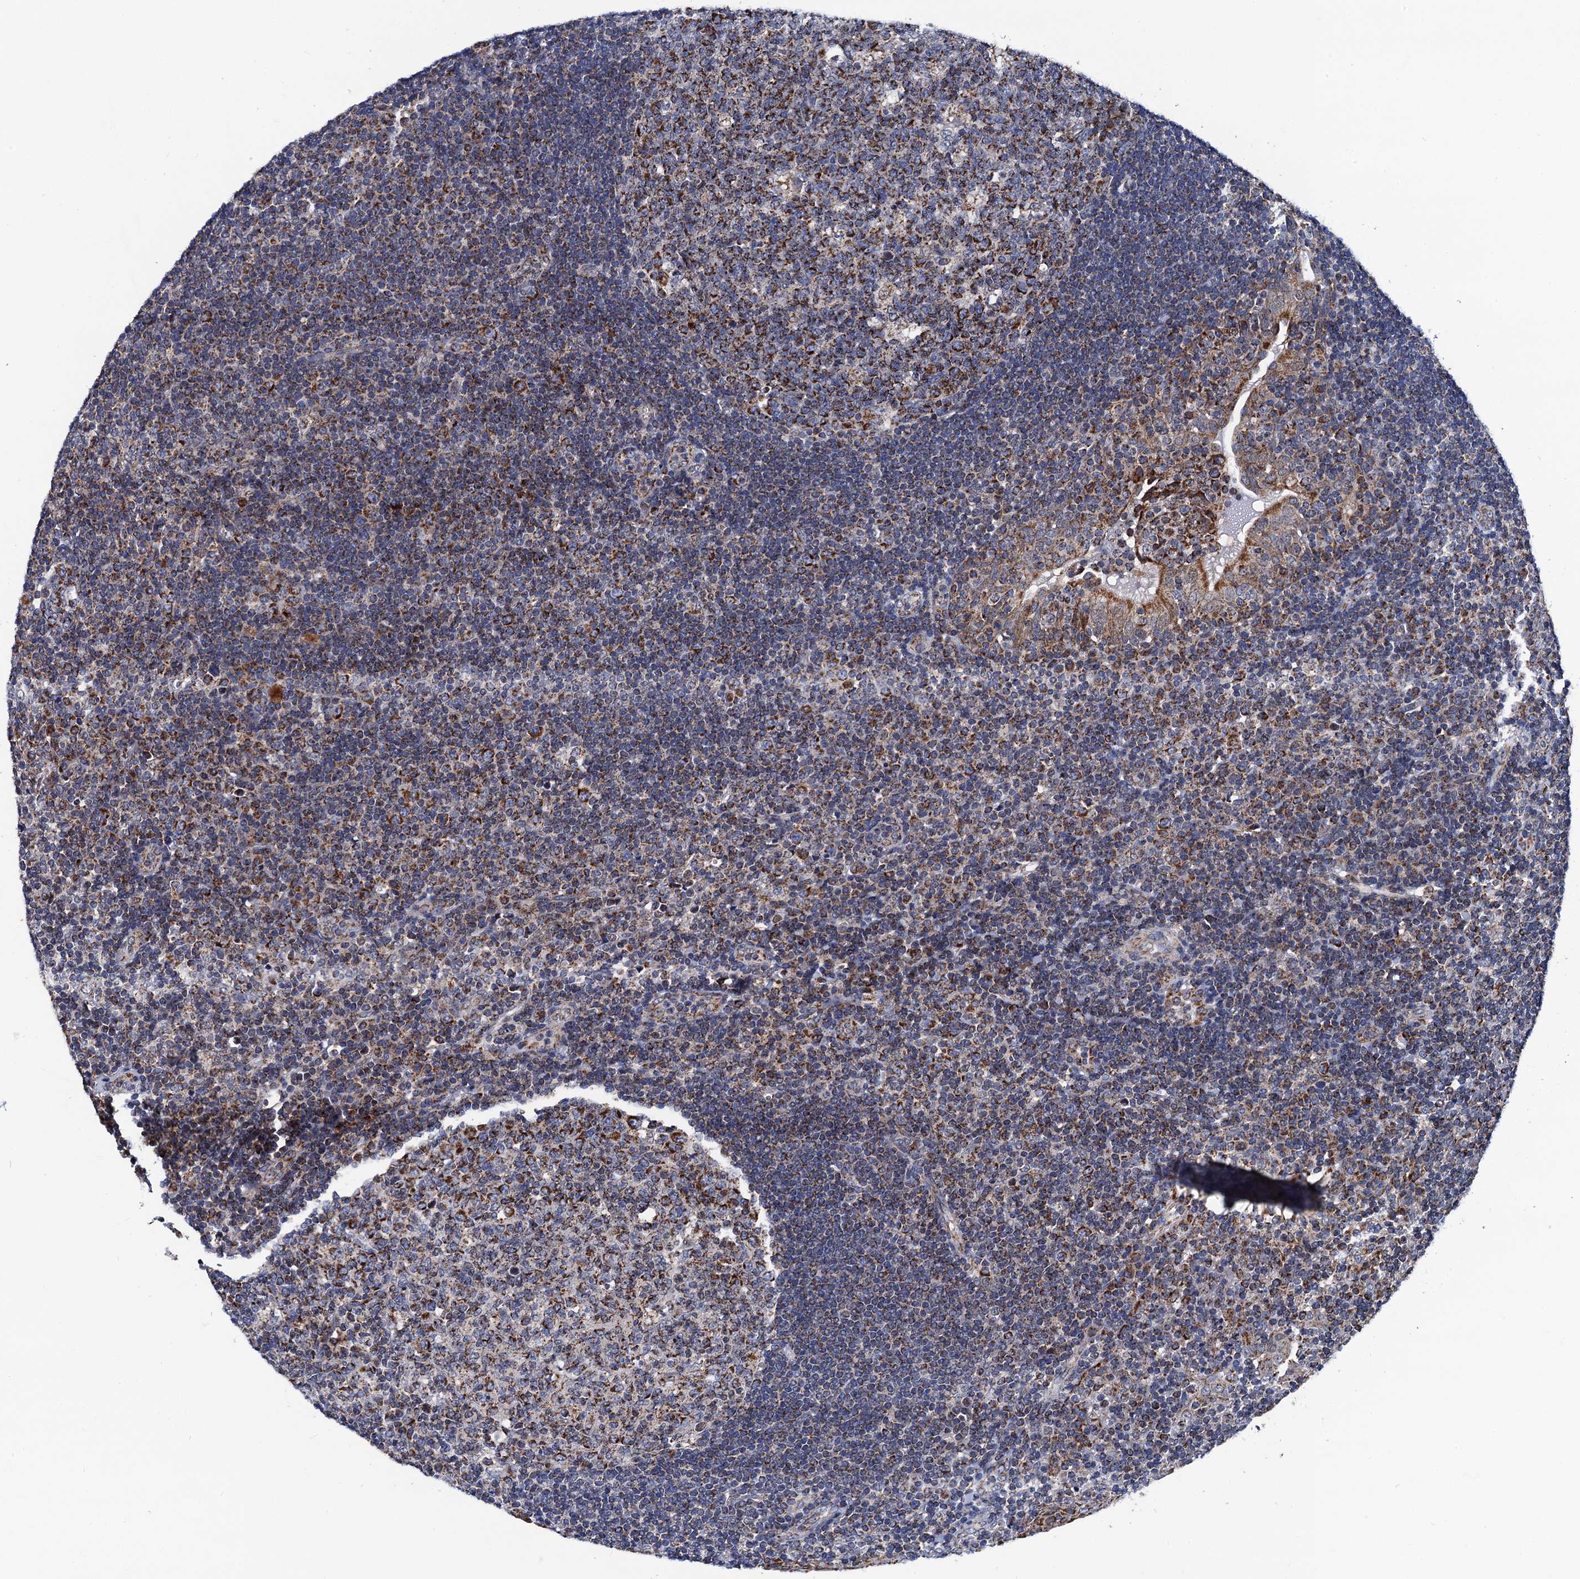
{"staining": {"intensity": "moderate", "quantity": "25%-75%", "location": "cytoplasmic/membranous"}, "tissue": "tonsil", "cell_type": "Germinal center cells", "image_type": "normal", "snomed": [{"axis": "morphology", "description": "Normal tissue, NOS"}, {"axis": "topography", "description": "Tonsil"}], "caption": "This photomicrograph reveals IHC staining of normal human tonsil, with medium moderate cytoplasmic/membranous positivity in approximately 25%-75% of germinal center cells.", "gene": "PTCD3", "patient": {"sex": "female", "age": 40}}